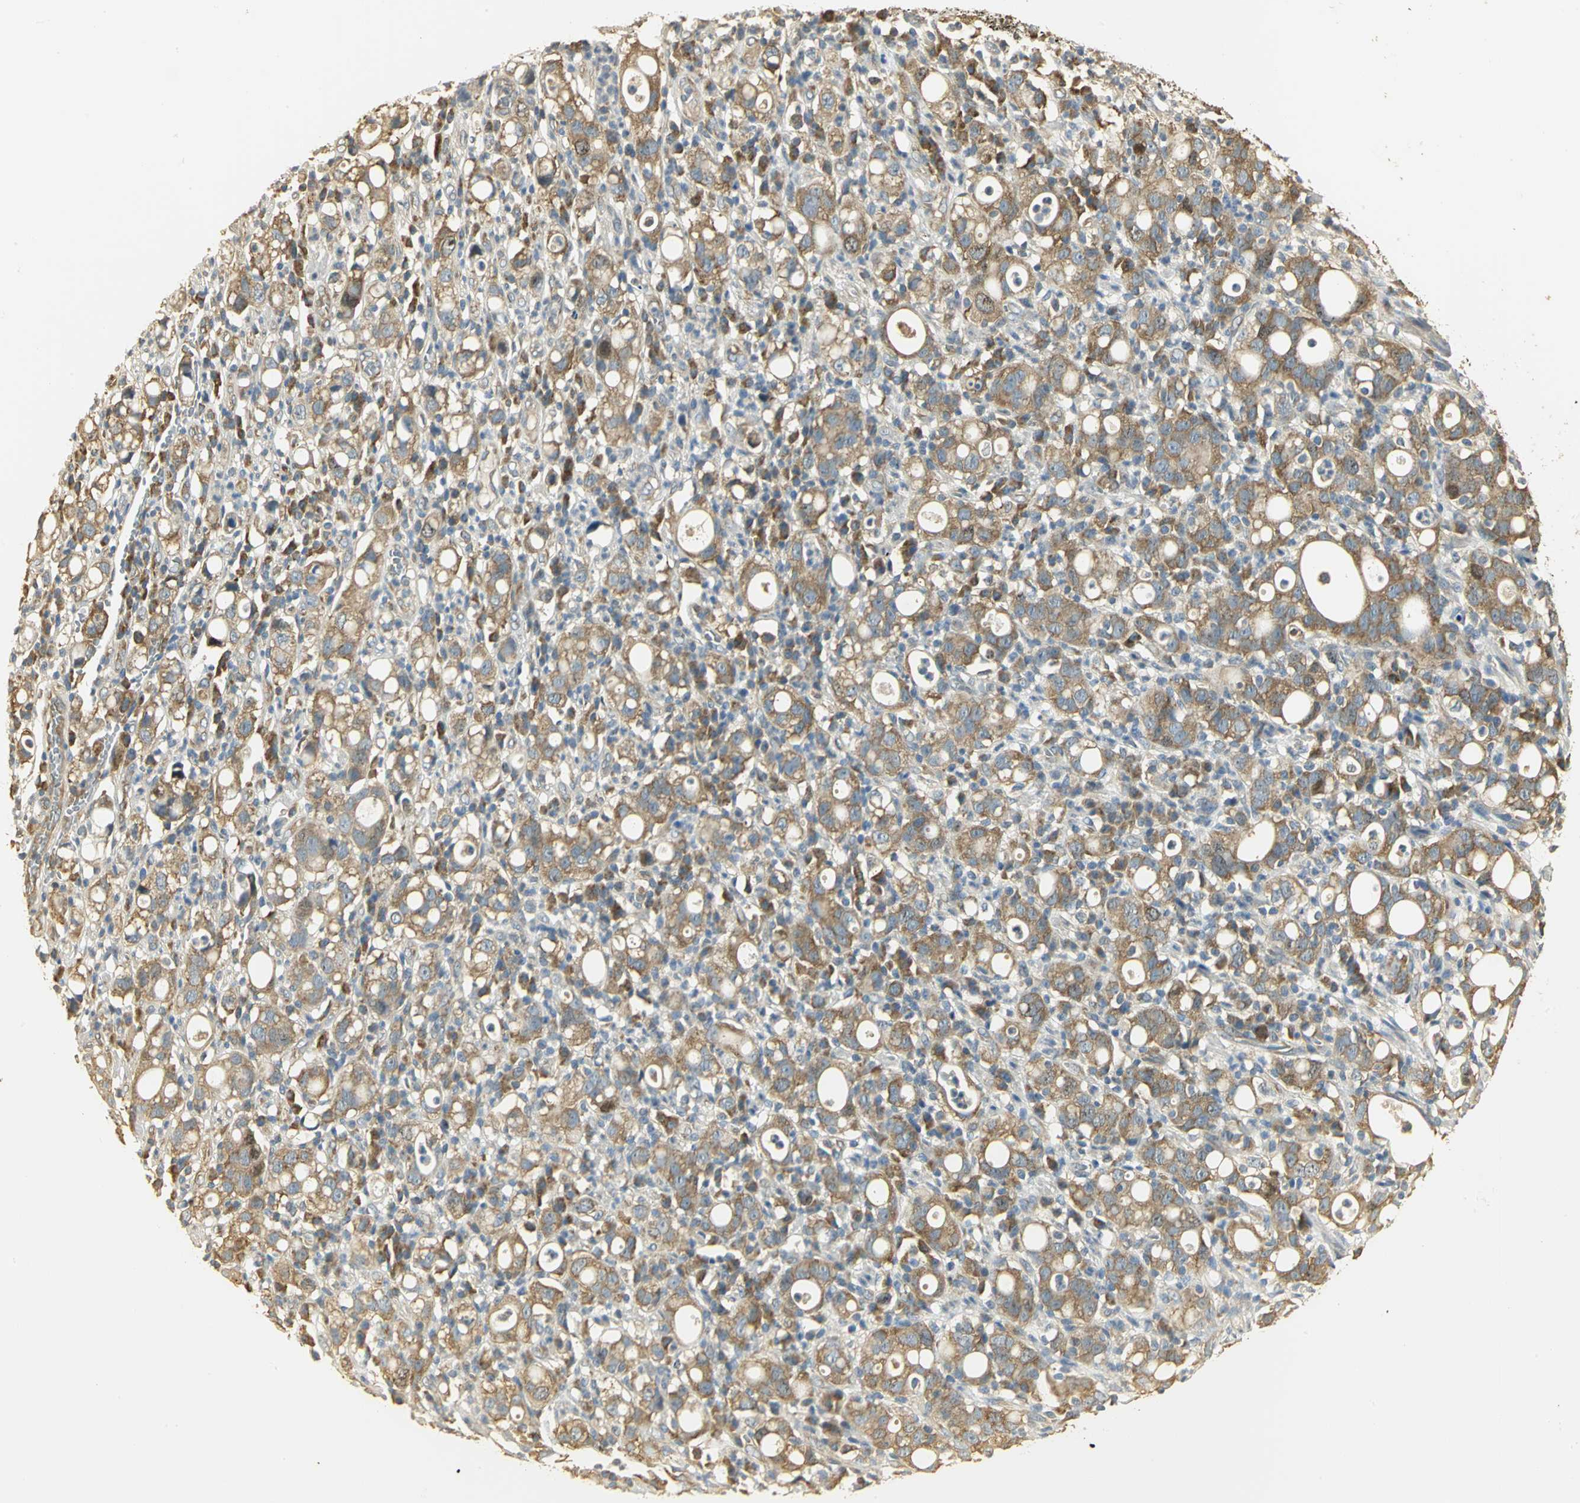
{"staining": {"intensity": "moderate", "quantity": ">75%", "location": "cytoplasmic/membranous"}, "tissue": "stomach cancer", "cell_type": "Tumor cells", "image_type": "cancer", "snomed": [{"axis": "morphology", "description": "Adenocarcinoma, NOS"}, {"axis": "topography", "description": "Stomach"}], "caption": "Moderate cytoplasmic/membranous positivity is identified in about >75% of tumor cells in stomach cancer (adenocarcinoma).", "gene": "RARS1", "patient": {"sex": "female", "age": 75}}